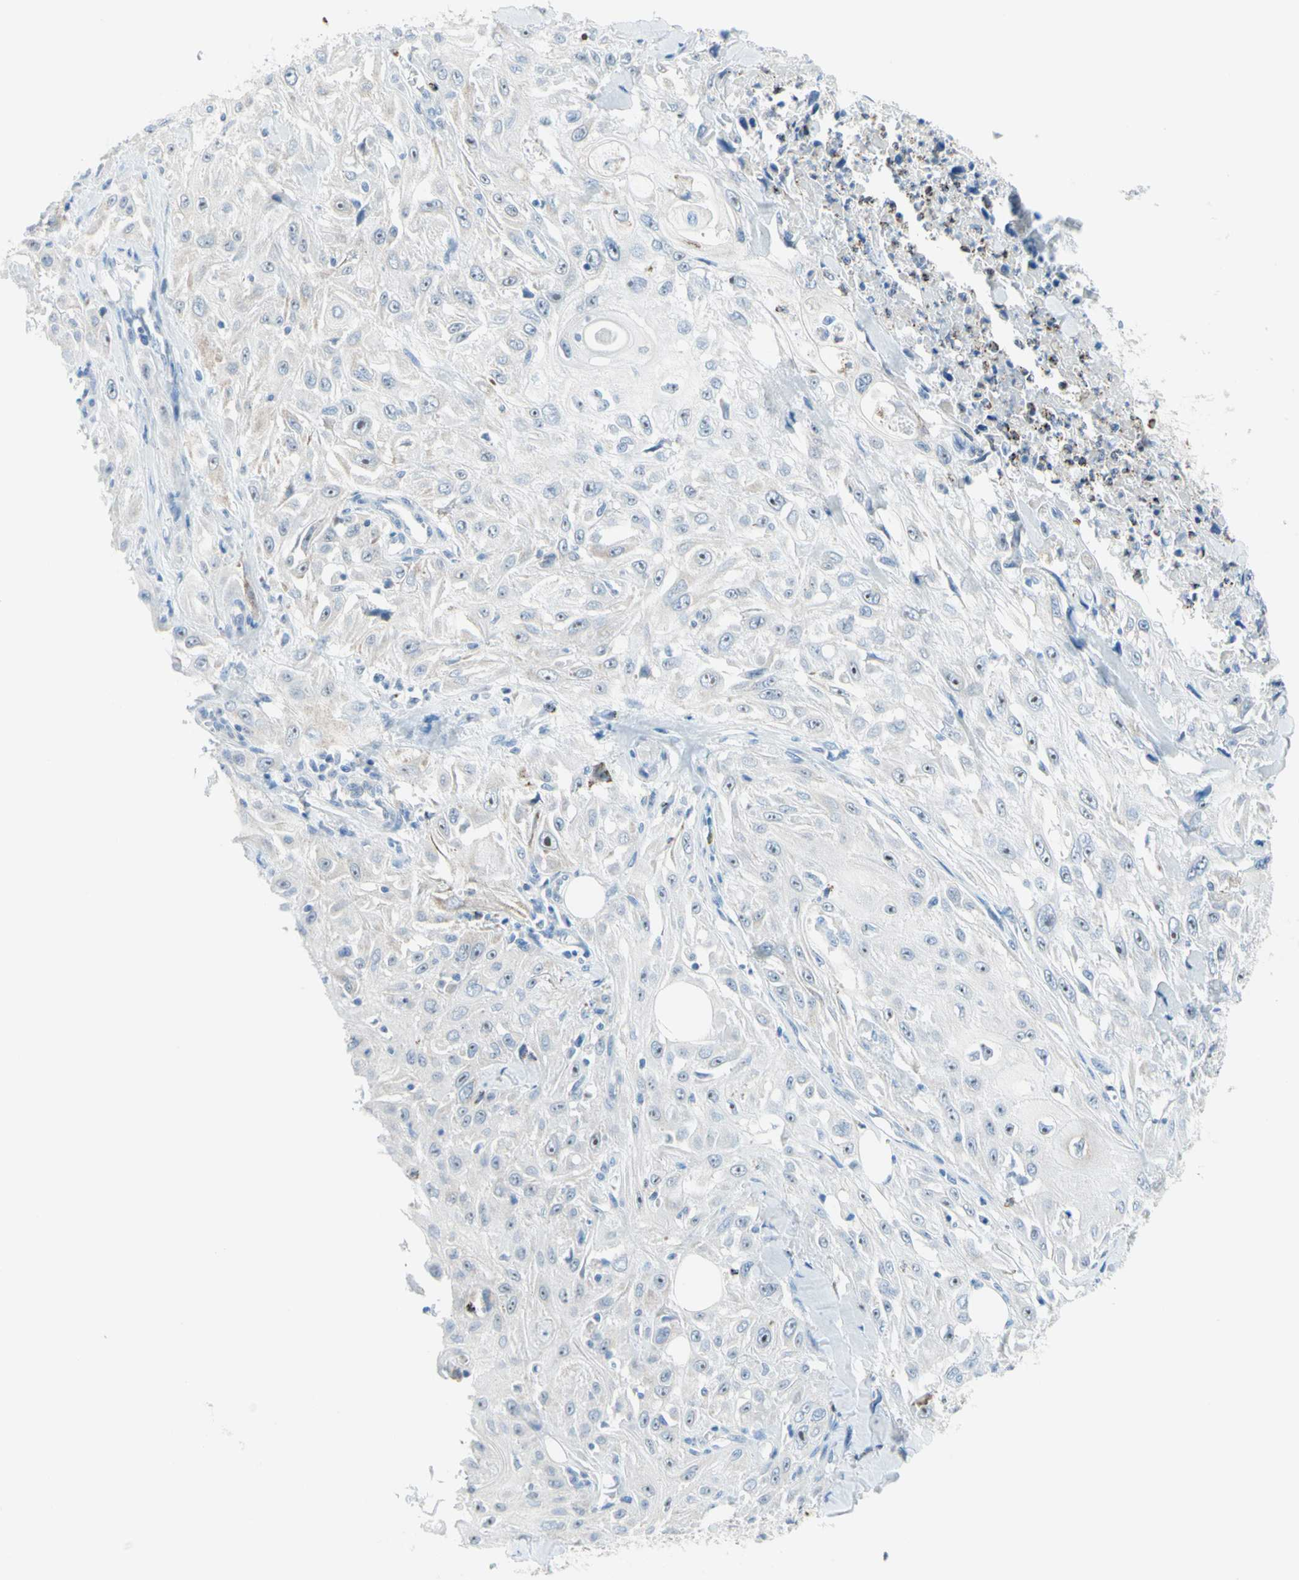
{"staining": {"intensity": "moderate", "quantity": "<25%", "location": "nuclear"}, "tissue": "skin cancer", "cell_type": "Tumor cells", "image_type": "cancer", "snomed": [{"axis": "morphology", "description": "Squamous cell carcinoma, NOS"}, {"axis": "morphology", "description": "Squamous cell carcinoma, metastatic, NOS"}, {"axis": "topography", "description": "Skin"}, {"axis": "topography", "description": "Lymph node"}], "caption": "IHC of human skin cancer (squamous cell carcinoma) displays low levels of moderate nuclear expression in about <25% of tumor cells.", "gene": "CYSLTR1", "patient": {"sex": "male", "age": 75}}